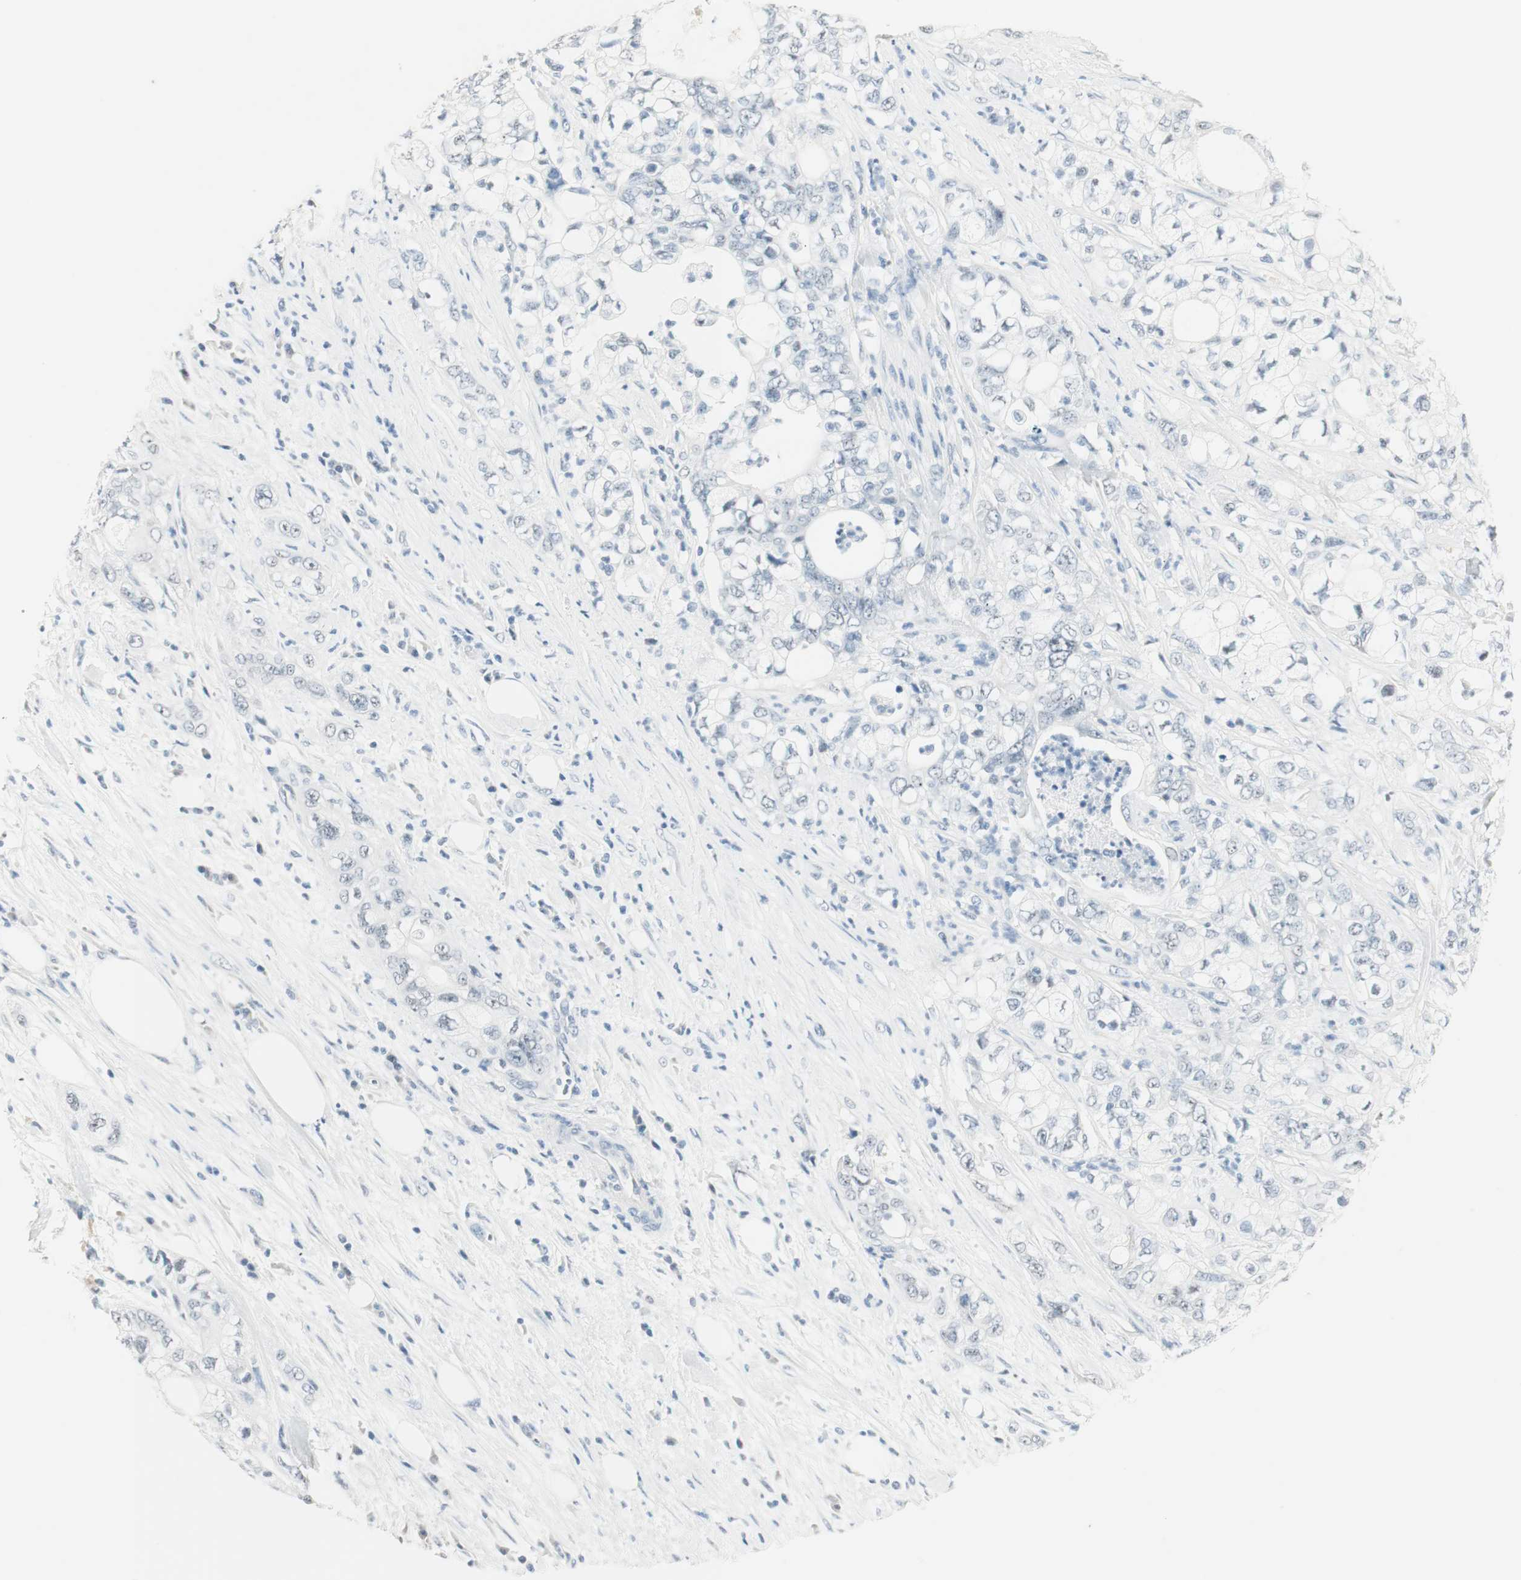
{"staining": {"intensity": "negative", "quantity": "none", "location": "none"}, "tissue": "pancreatic cancer", "cell_type": "Tumor cells", "image_type": "cancer", "snomed": [{"axis": "morphology", "description": "Adenocarcinoma, NOS"}, {"axis": "topography", "description": "Pancreas"}], "caption": "This photomicrograph is of pancreatic adenocarcinoma stained with IHC to label a protein in brown with the nuclei are counter-stained blue. There is no staining in tumor cells.", "gene": "HOXB13", "patient": {"sex": "male", "age": 70}}